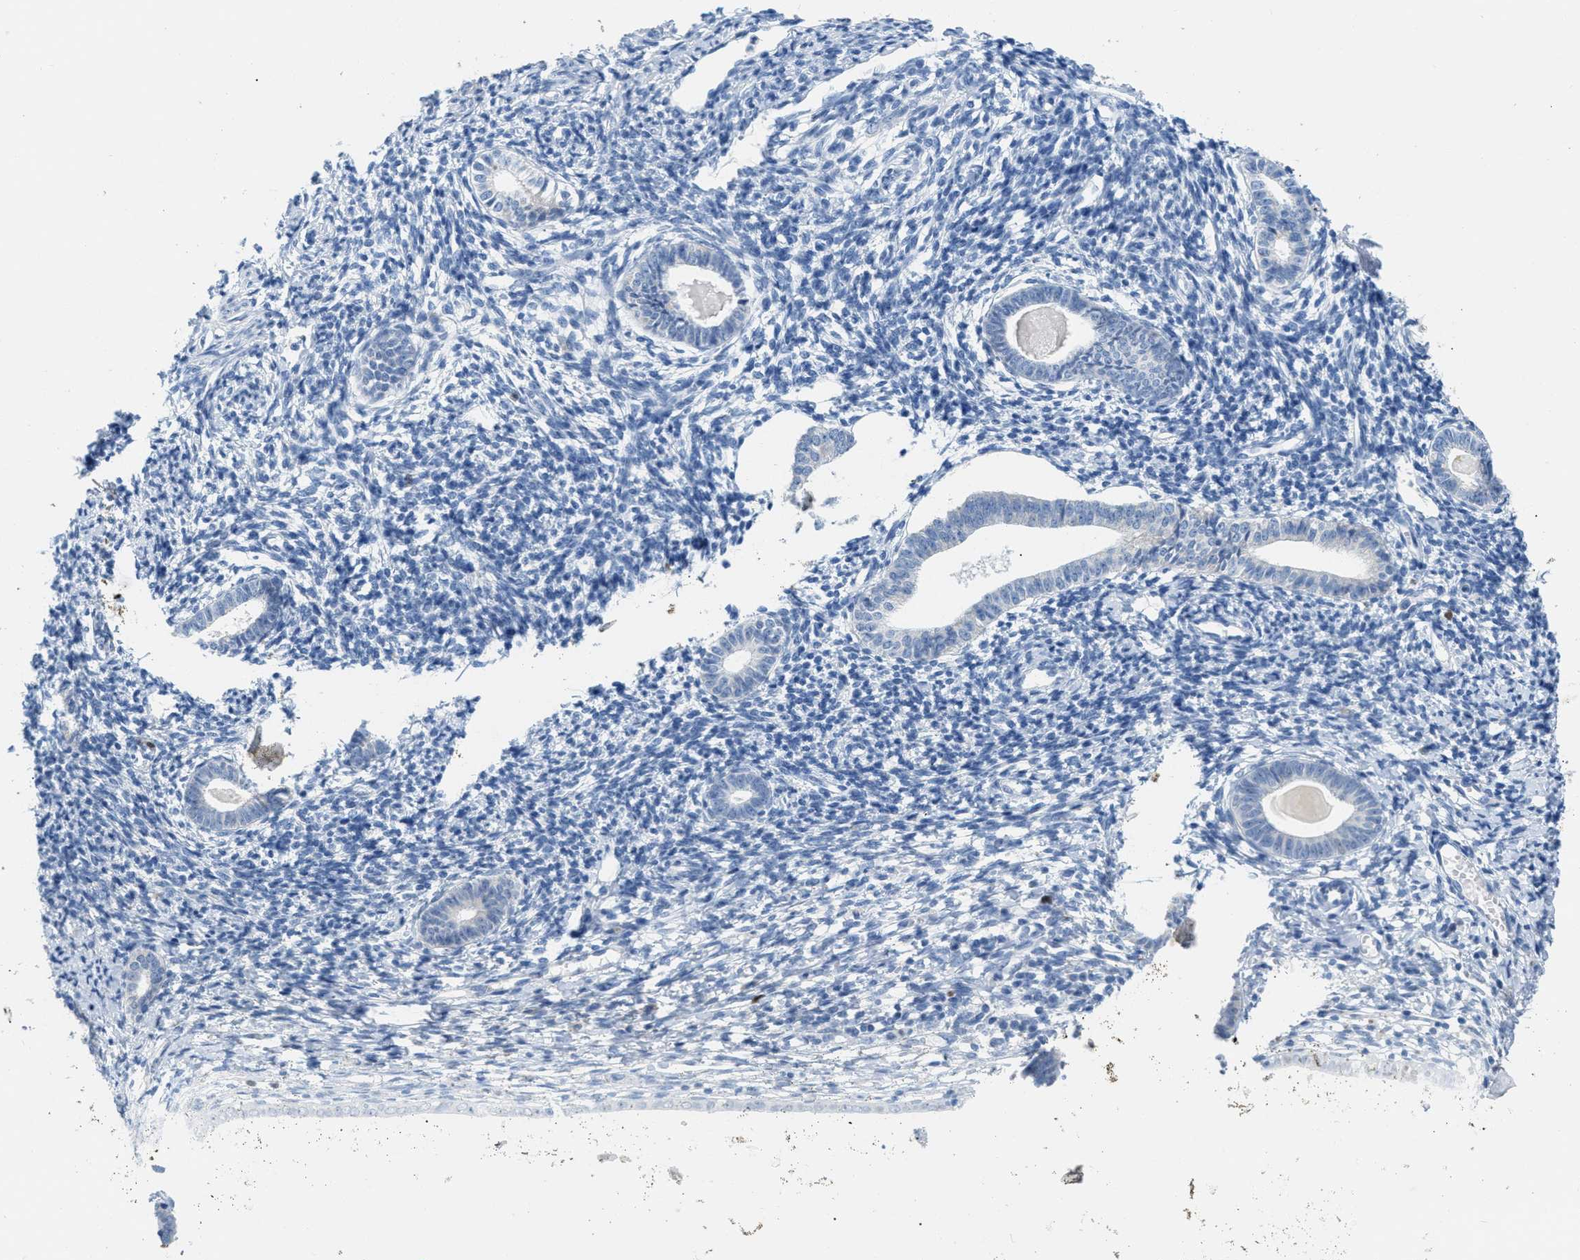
{"staining": {"intensity": "negative", "quantity": "none", "location": "none"}, "tissue": "endometrium", "cell_type": "Cells in endometrial stroma", "image_type": "normal", "snomed": [{"axis": "morphology", "description": "Normal tissue, NOS"}, {"axis": "topography", "description": "Endometrium"}], "caption": "There is no significant positivity in cells in endometrial stroma of endometrium. (Stains: DAB IHC with hematoxylin counter stain, Microscopy: brightfield microscopy at high magnification).", "gene": "ORC6", "patient": {"sex": "female", "age": 71}}